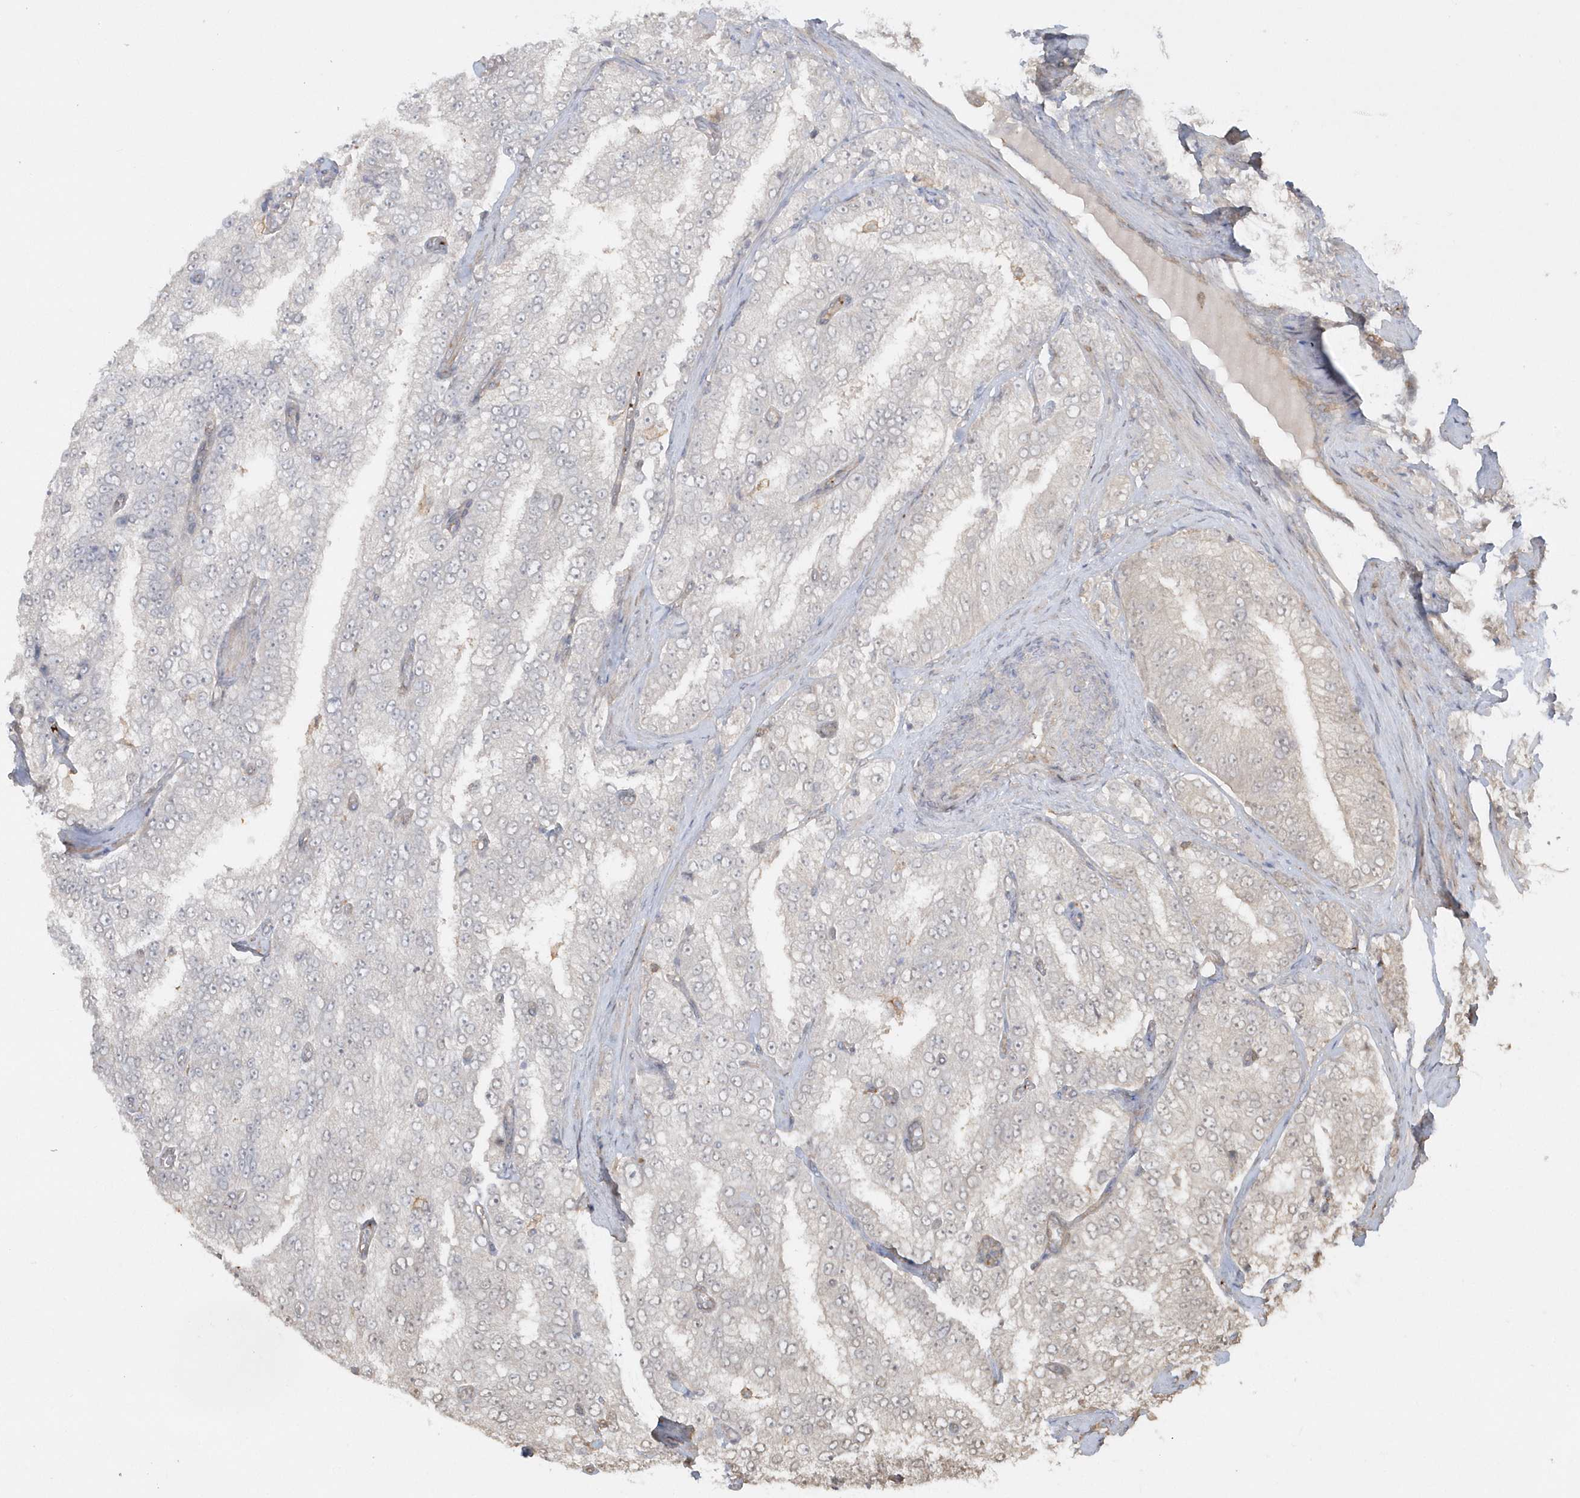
{"staining": {"intensity": "negative", "quantity": "none", "location": "none"}, "tissue": "prostate cancer", "cell_type": "Tumor cells", "image_type": "cancer", "snomed": [{"axis": "morphology", "description": "Adenocarcinoma, High grade"}, {"axis": "topography", "description": "Prostate"}], "caption": "This is a histopathology image of IHC staining of prostate high-grade adenocarcinoma, which shows no positivity in tumor cells.", "gene": "BSN", "patient": {"sex": "male", "age": 58}}